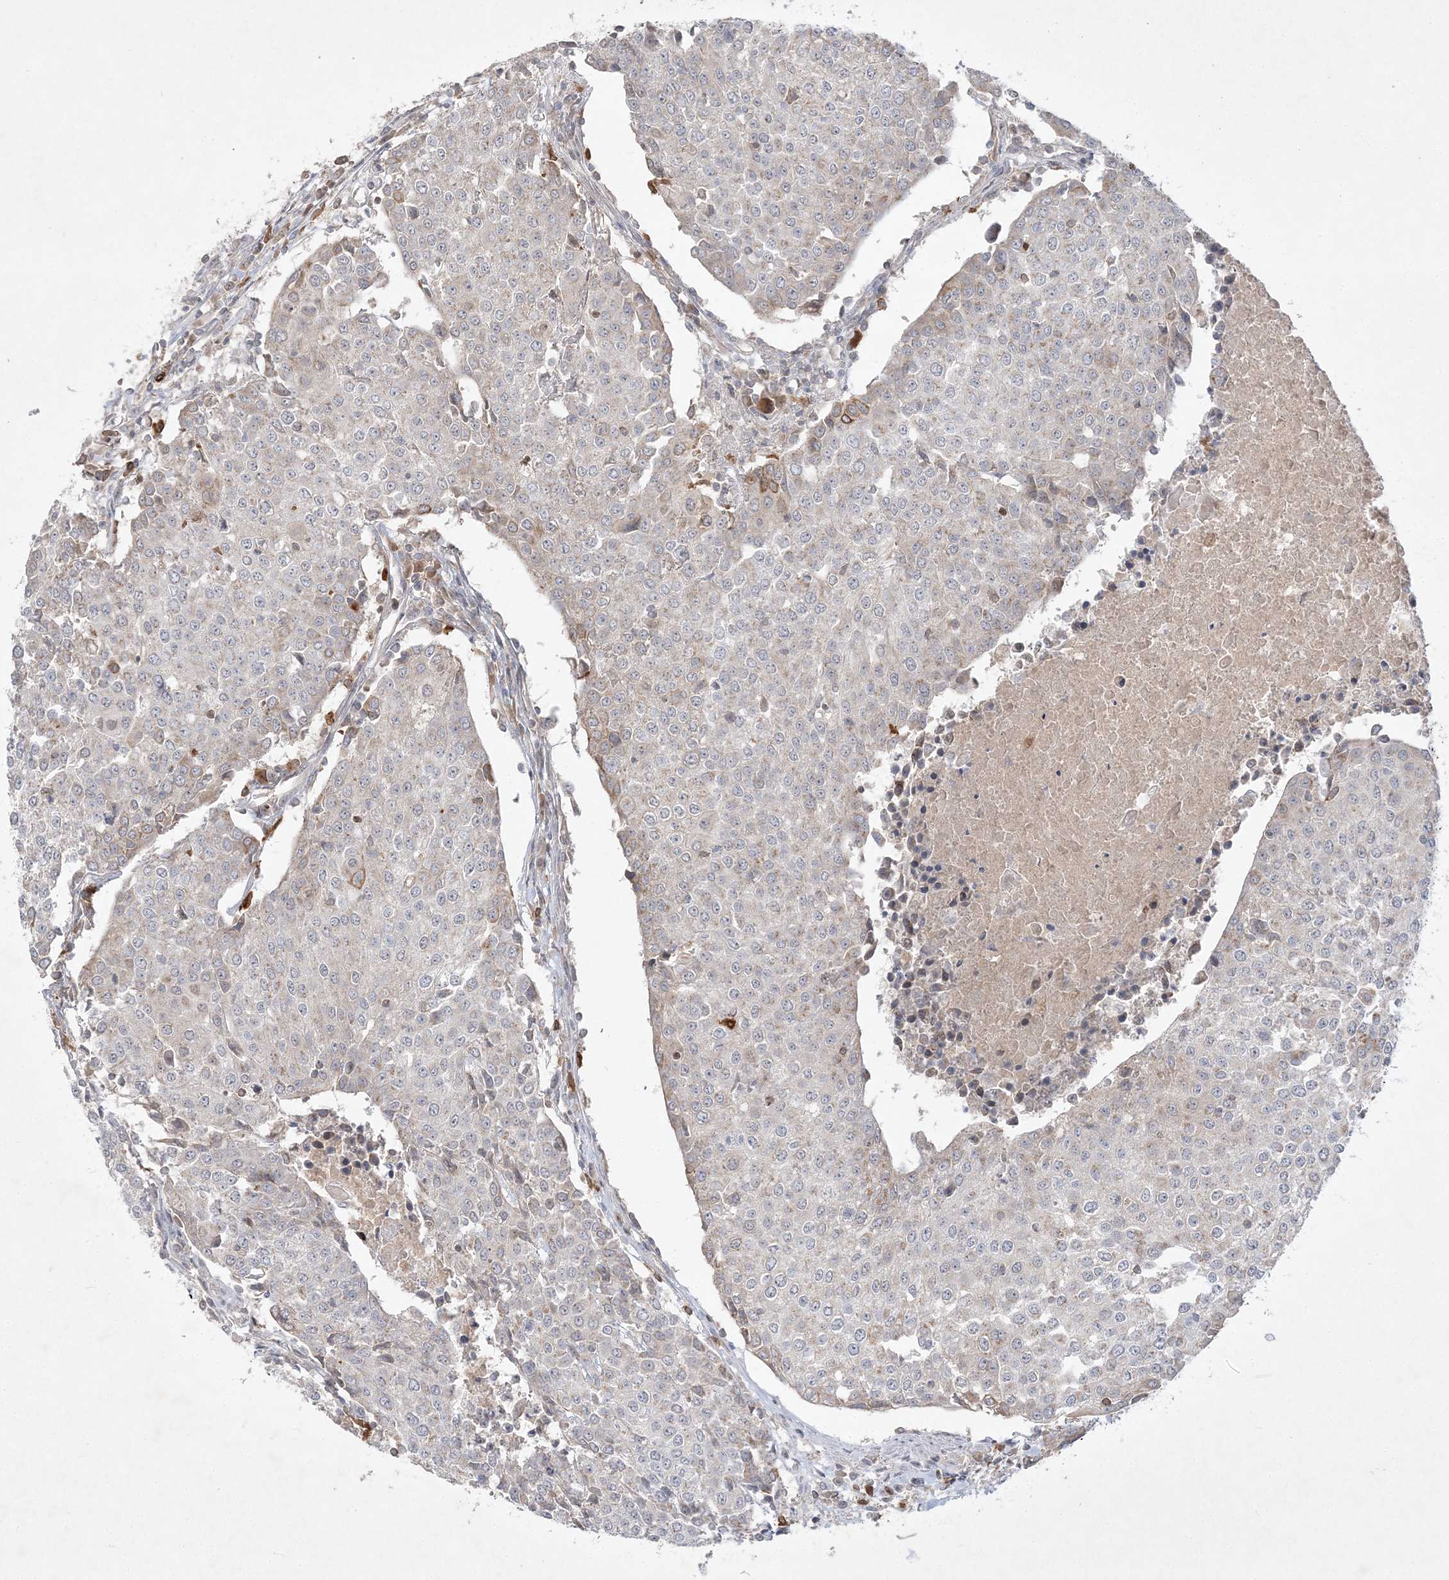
{"staining": {"intensity": "negative", "quantity": "none", "location": "none"}, "tissue": "urothelial cancer", "cell_type": "Tumor cells", "image_type": "cancer", "snomed": [{"axis": "morphology", "description": "Urothelial carcinoma, High grade"}, {"axis": "topography", "description": "Urinary bladder"}], "caption": "IHC micrograph of human high-grade urothelial carcinoma stained for a protein (brown), which exhibits no positivity in tumor cells.", "gene": "CLNK", "patient": {"sex": "female", "age": 85}}